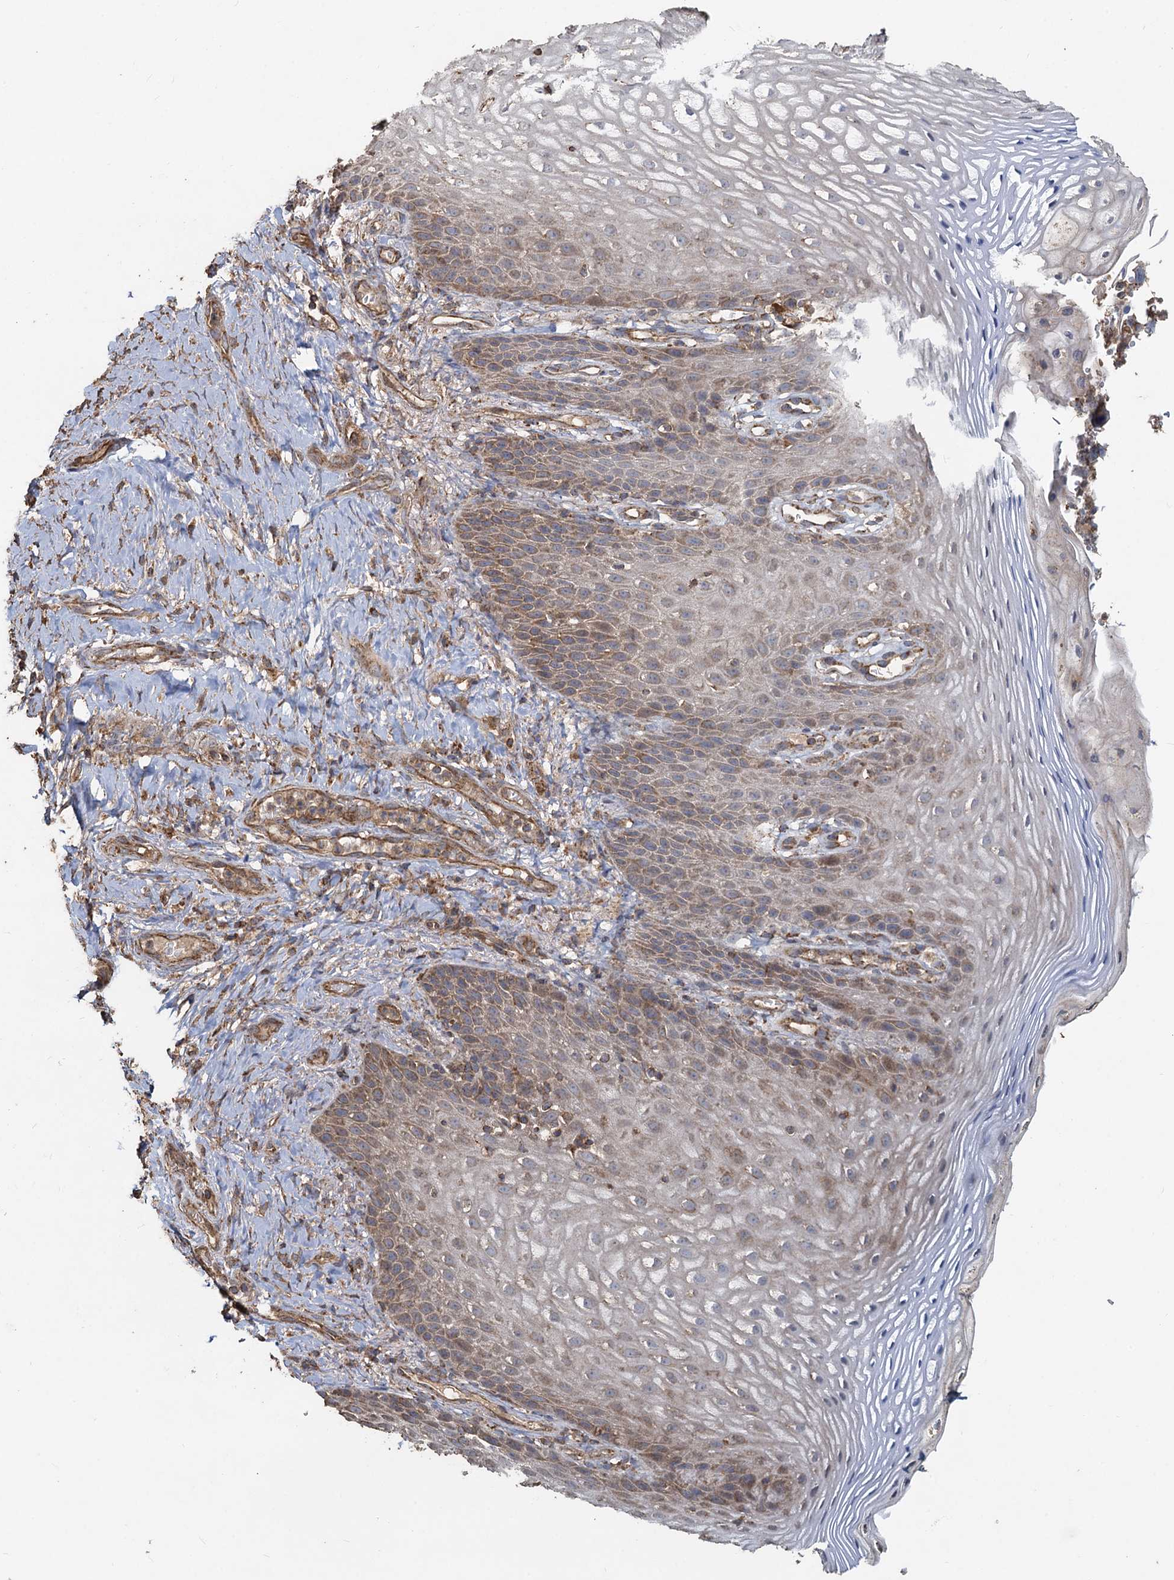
{"staining": {"intensity": "weak", "quantity": "<25%", "location": "cytoplasmic/membranous"}, "tissue": "vagina", "cell_type": "Squamous epithelial cells", "image_type": "normal", "snomed": [{"axis": "morphology", "description": "Normal tissue, NOS"}, {"axis": "topography", "description": "Vagina"}], "caption": "The immunohistochemistry (IHC) histopathology image has no significant expression in squamous epithelial cells of vagina. Brightfield microscopy of immunohistochemistry stained with DAB (3,3'-diaminobenzidine) (brown) and hematoxylin (blue), captured at high magnification.", "gene": "SDS", "patient": {"sex": "female", "age": 60}}